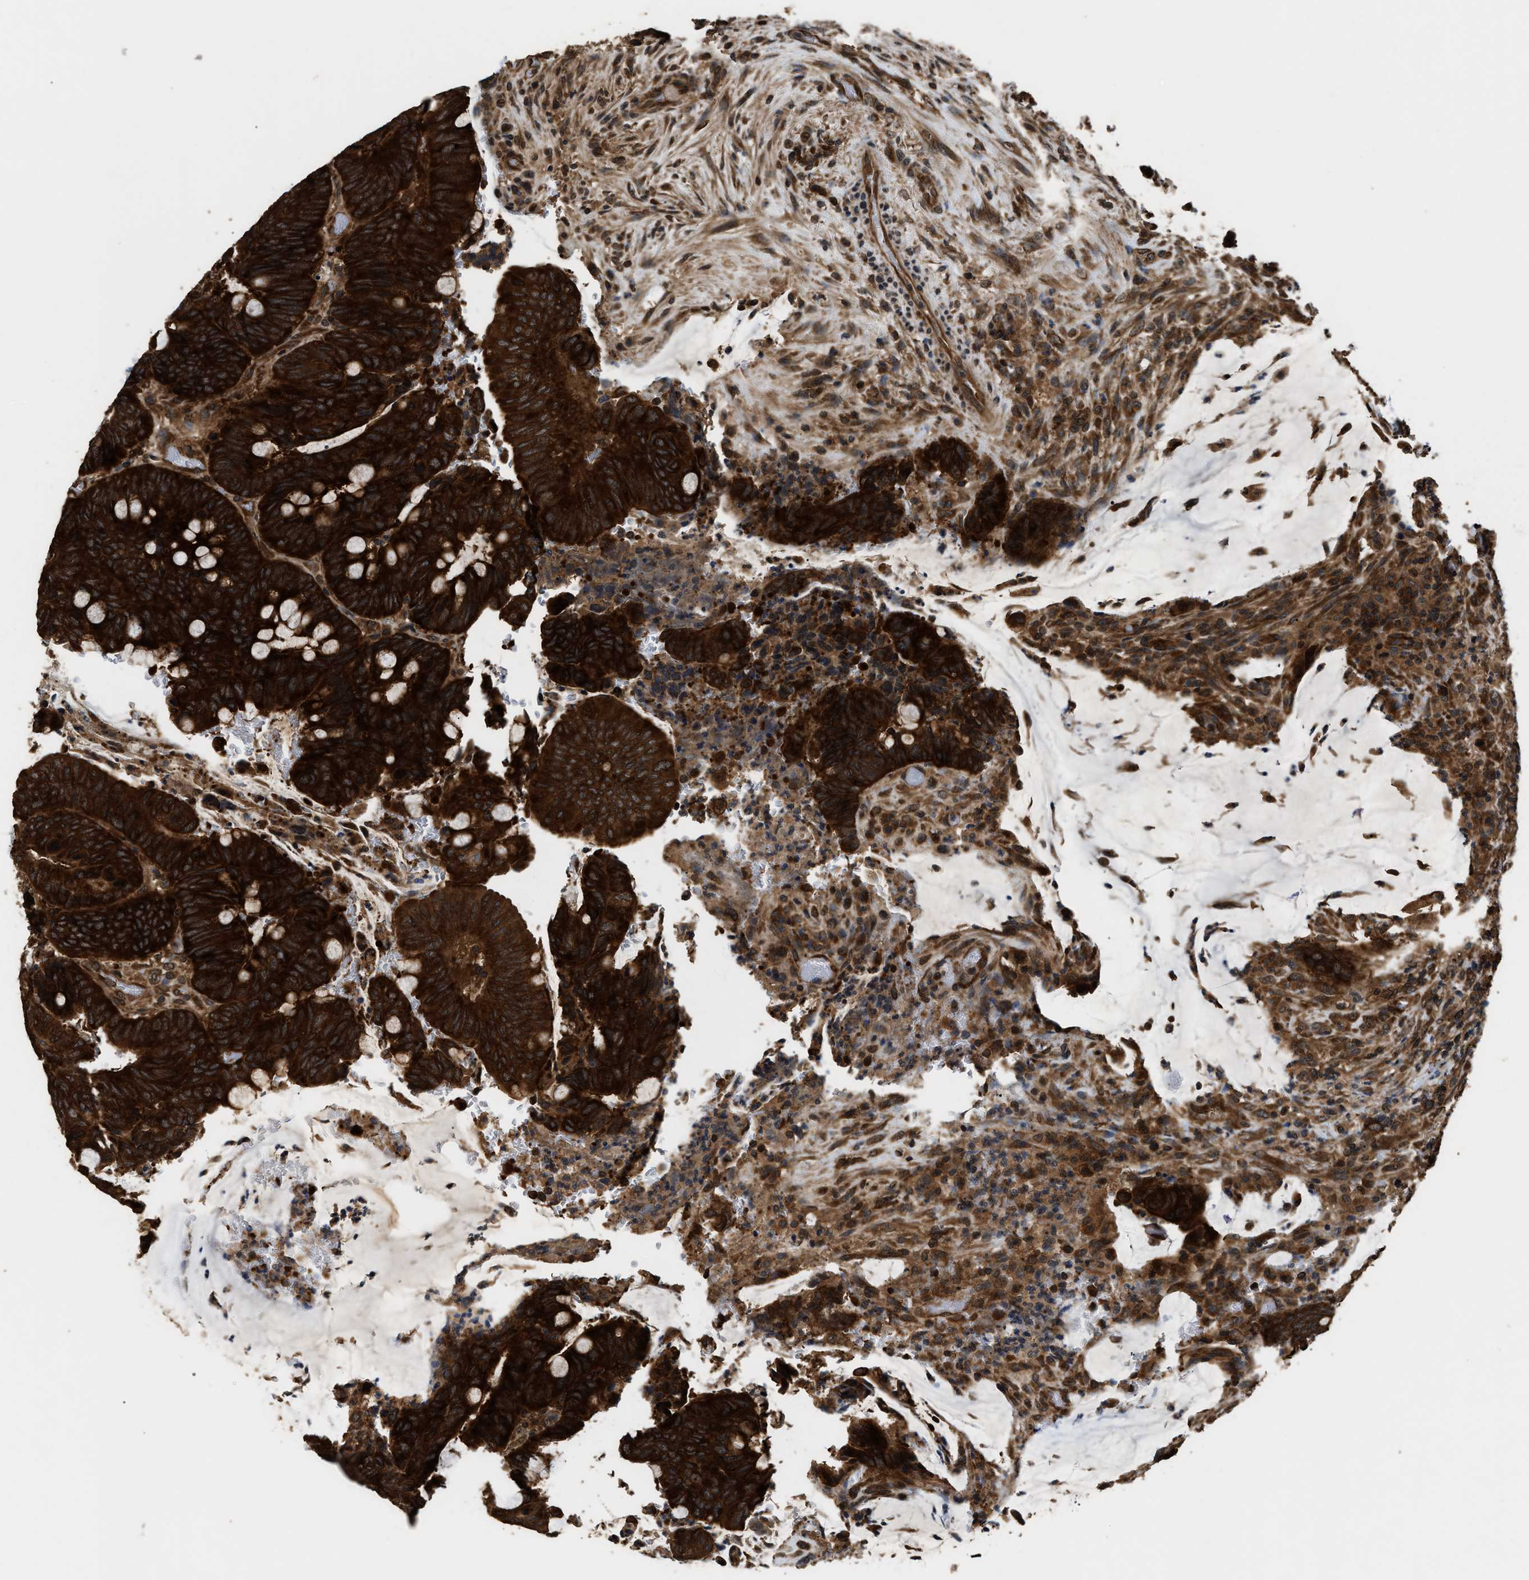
{"staining": {"intensity": "strong", "quantity": ">75%", "location": "cytoplasmic/membranous"}, "tissue": "colorectal cancer", "cell_type": "Tumor cells", "image_type": "cancer", "snomed": [{"axis": "morphology", "description": "Normal tissue, NOS"}, {"axis": "morphology", "description": "Adenocarcinoma, NOS"}, {"axis": "topography", "description": "Rectum"}, {"axis": "topography", "description": "Peripheral nerve tissue"}], "caption": "Human colorectal cancer (adenocarcinoma) stained for a protein (brown) exhibits strong cytoplasmic/membranous positive positivity in approximately >75% of tumor cells.", "gene": "DNAJC2", "patient": {"sex": "male", "age": 92}}